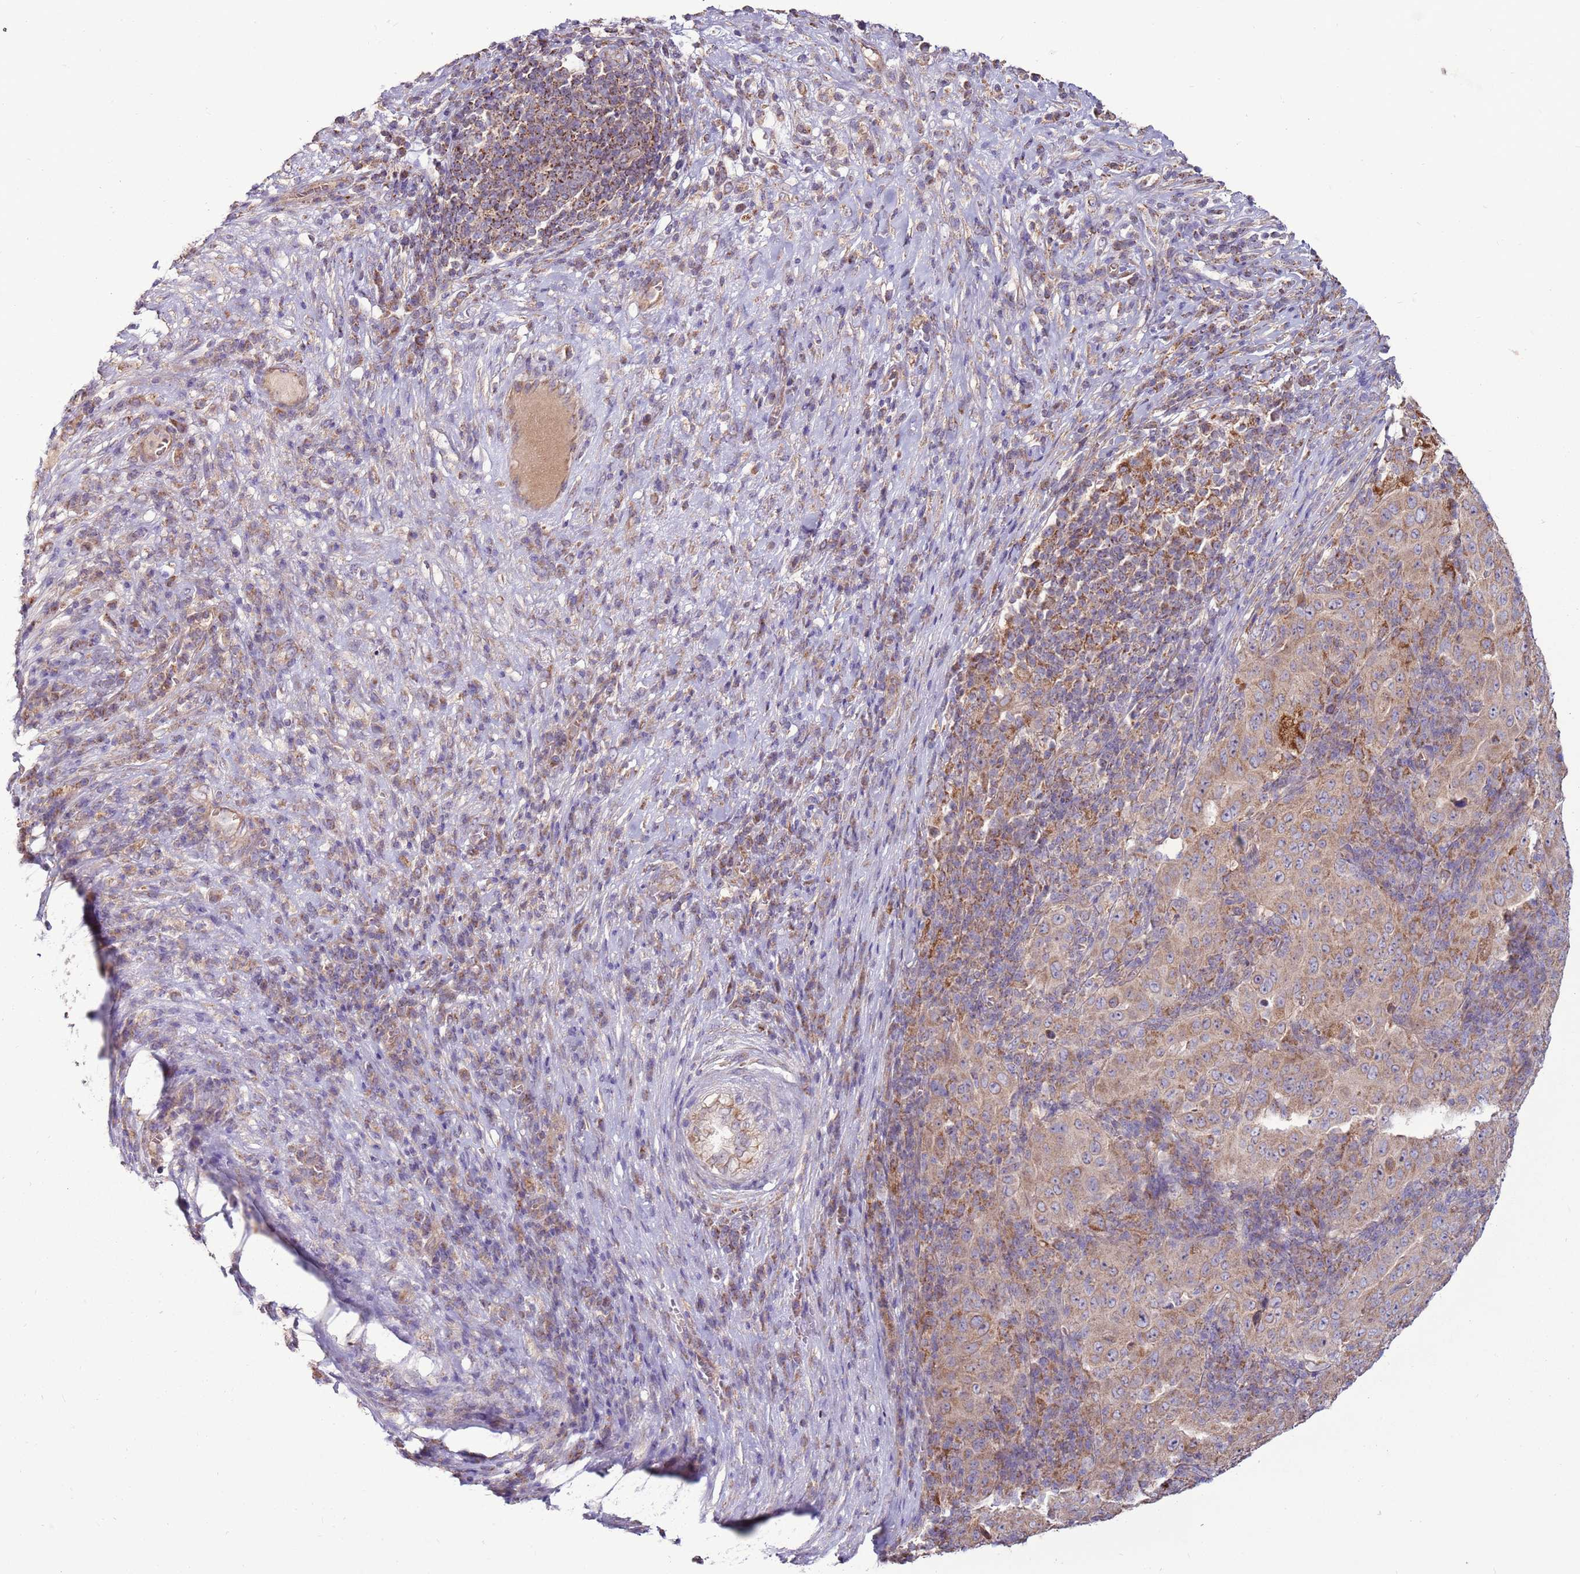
{"staining": {"intensity": "moderate", "quantity": ">75%", "location": "cytoplasmic/membranous"}, "tissue": "pancreatic cancer", "cell_type": "Tumor cells", "image_type": "cancer", "snomed": [{"axis": "morphology", "description": "Adenocarcinoma, NOS"}, {"axis": "topography", "description": "Pancreas"}], "caption": "A micrograph showing moderate cytoplasmic/membranous expression in about >75% of tumor cells in pancreatic cancer, as visualized by brown immunohistochemical staining.", "gene": "TRAPPC4", "patient": {"sex": "male", "age": 63}}